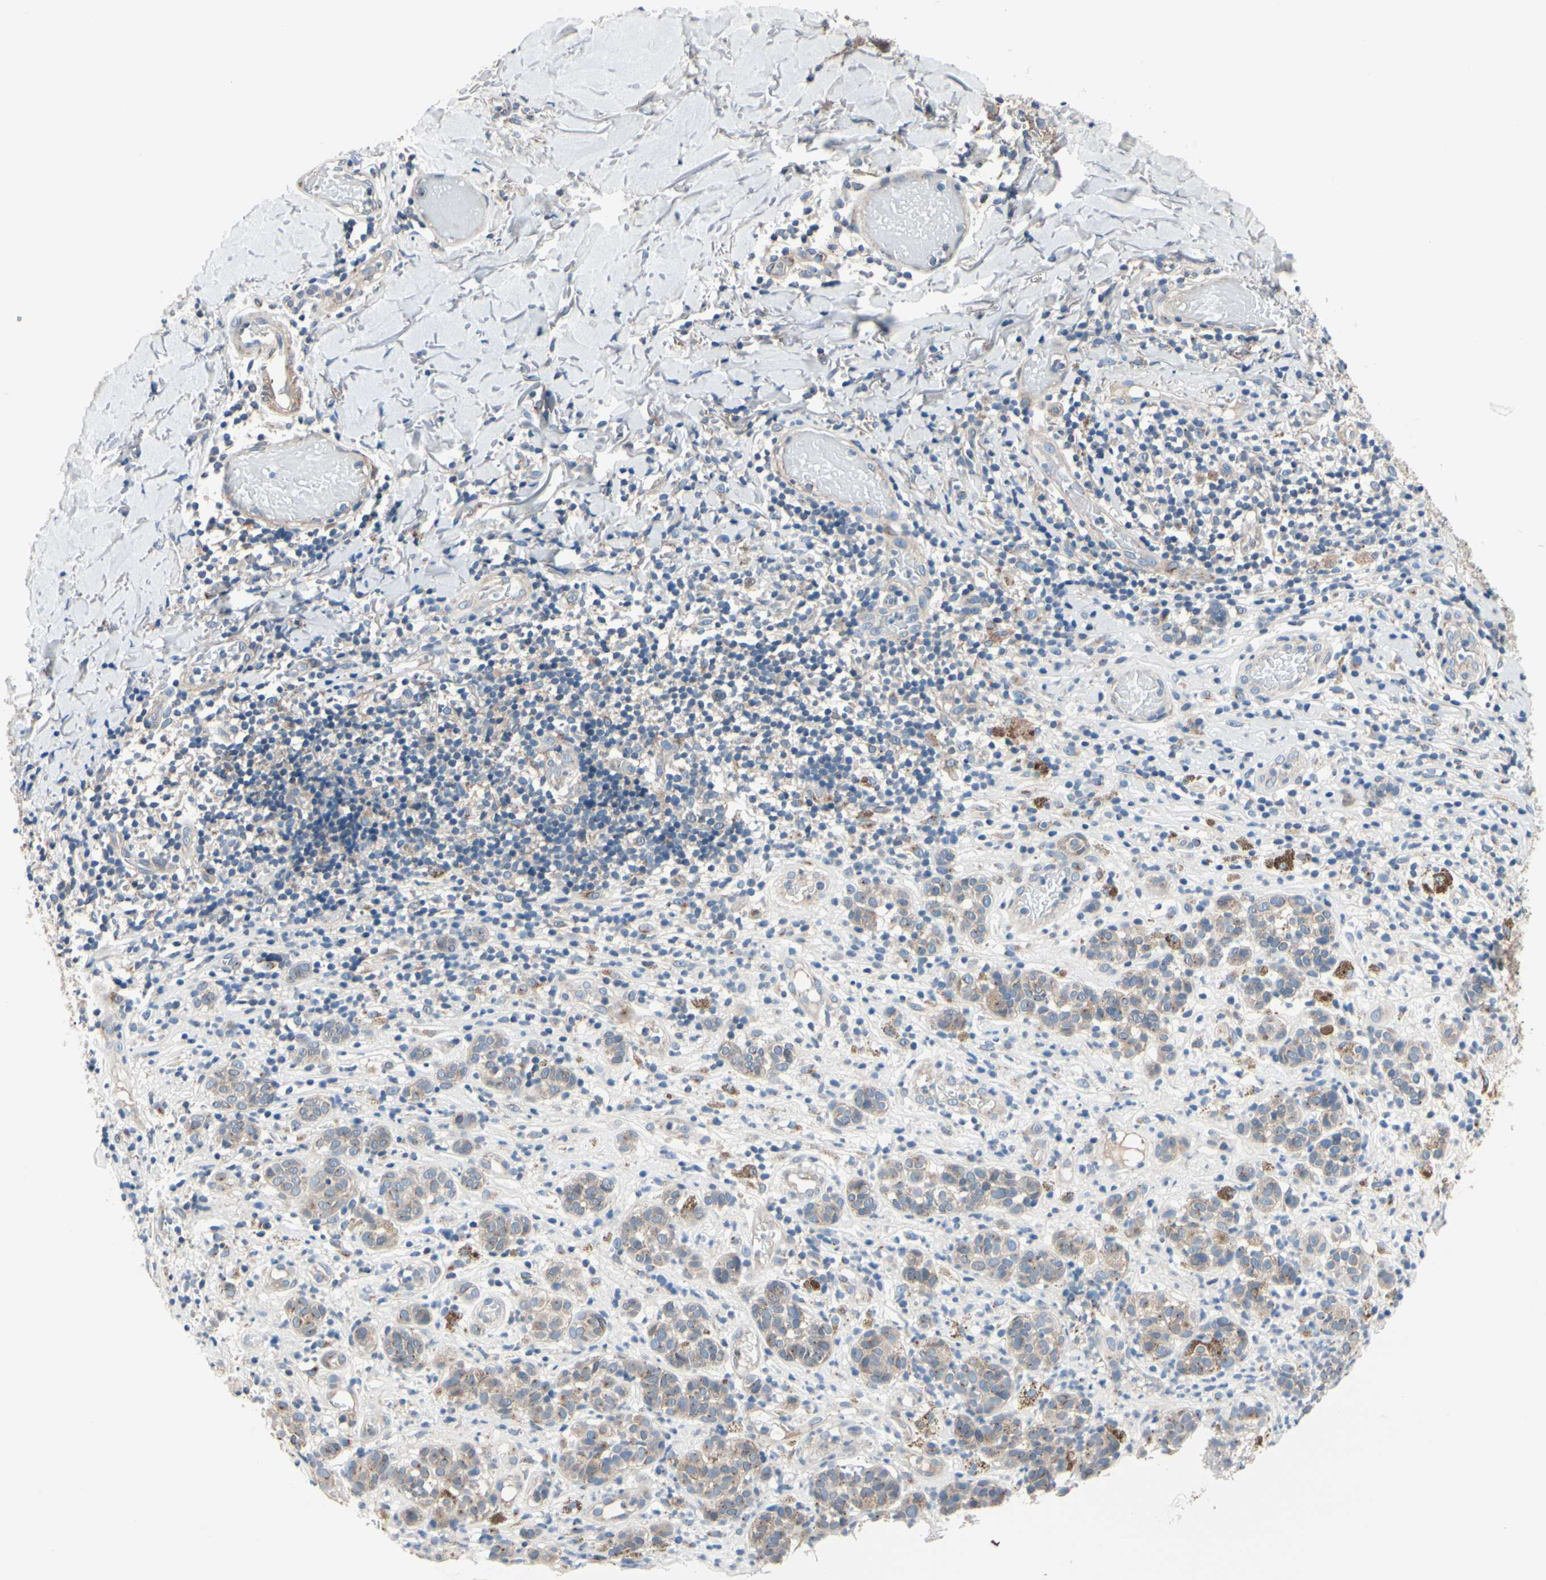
{"staining": {"intensity": "weak", "quantity": ">75%", "location": "cytoplasmic/membranous"}, "tissue": "melanoma", "cell_type": "Tumor cells", "image_type": "cancer", "snomed": [{"axis": "morphology", "description": "Malignant melanoma, NOS"}, {"axis": "topography", "description": "Skin"}], "caption": "The image reveals a brown stain indicating the presence of a protein in the cytoplasmic/membranous of tumor cells in melanoma.", "gene": "PRKAR2B", "patient": {"sex": "male", "age": 64}}